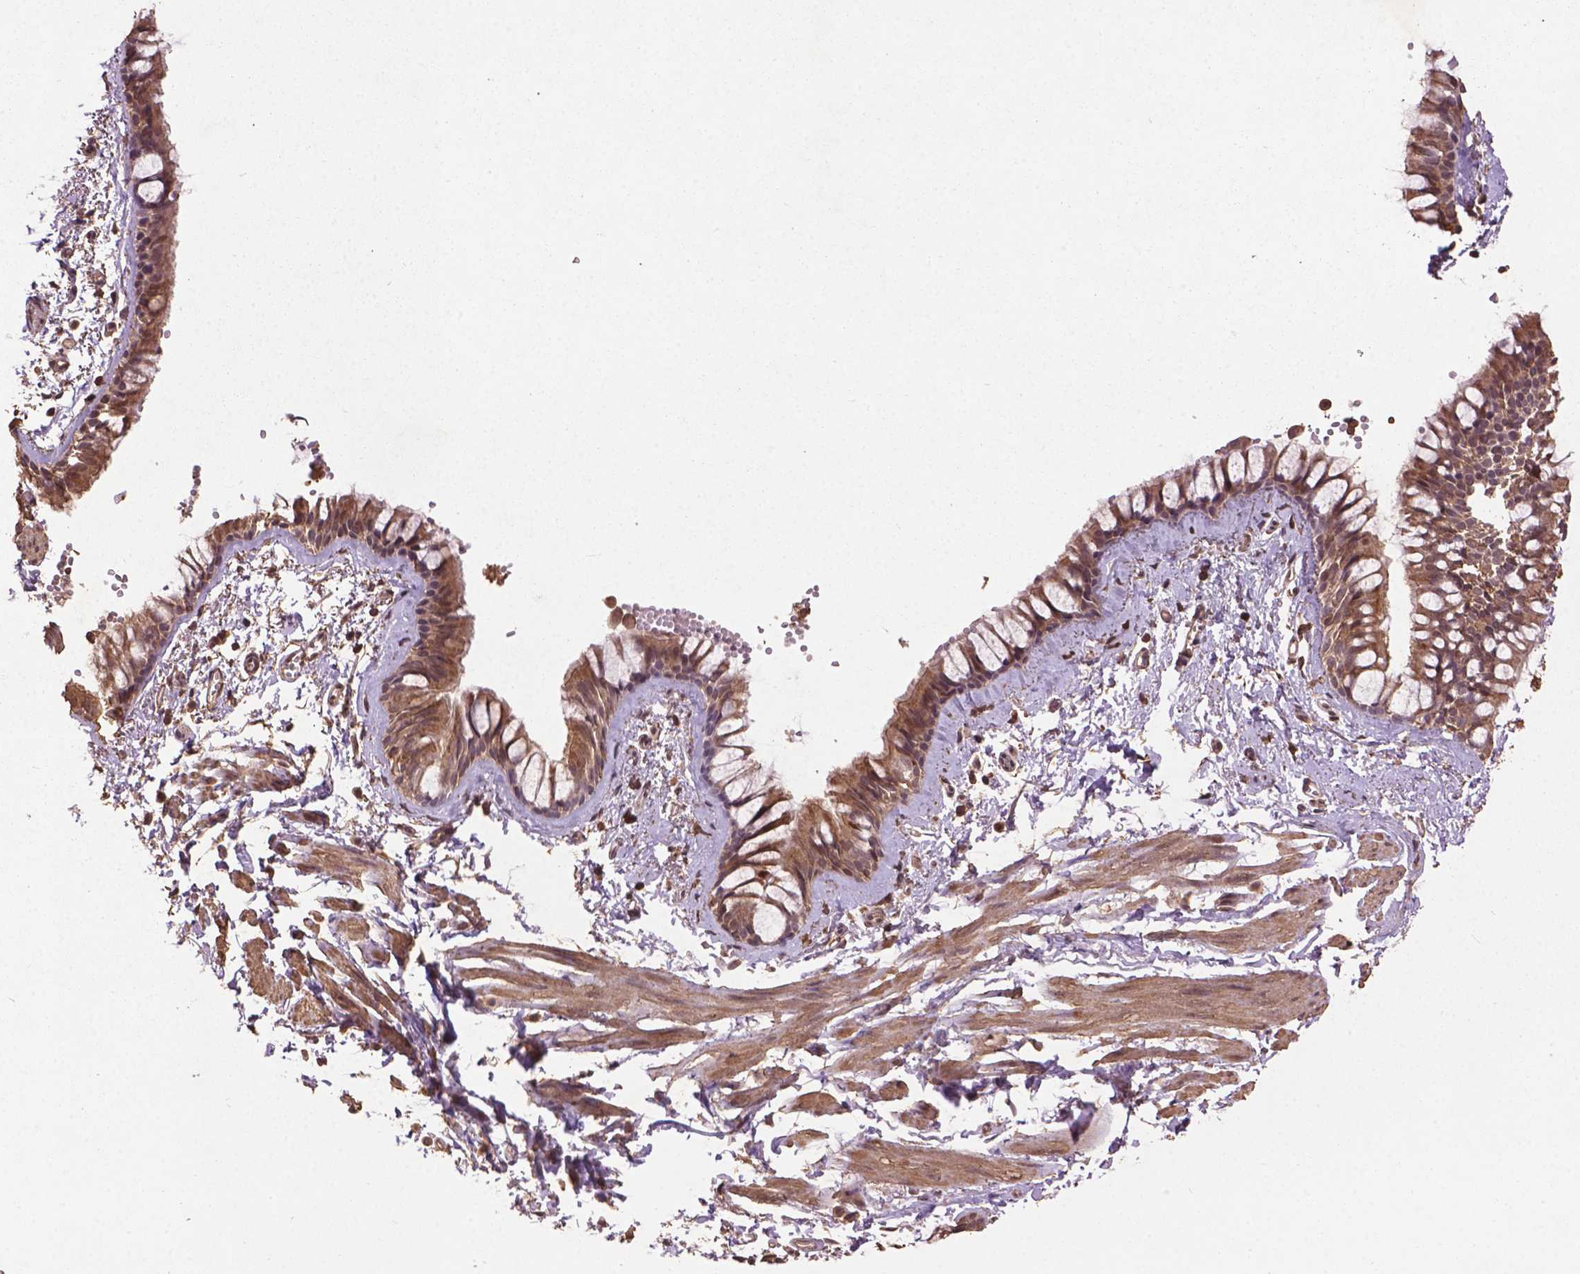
{"staining": {"intensity": "moderate", "quantity": ">75%", "location": "cytoplasmic/membranous"}, "tissue": "bronchus", "cell_type": "Respiratory epithelial cells", "image_type": "normal", "snomed": [{"axis": "morphology", "description": "Normal tissue, NOS"}, {"axis": "topography", "description": "Bronchus"}], "caption": "DAB immunohistochemical staining of normal bronchus displays moderate cytoplasmic/membranous protein positivity in approximately >75% of respiratory epithelial cells.", "gene": "BABAM1", "patient": {"sex": "female", "age": 59}}